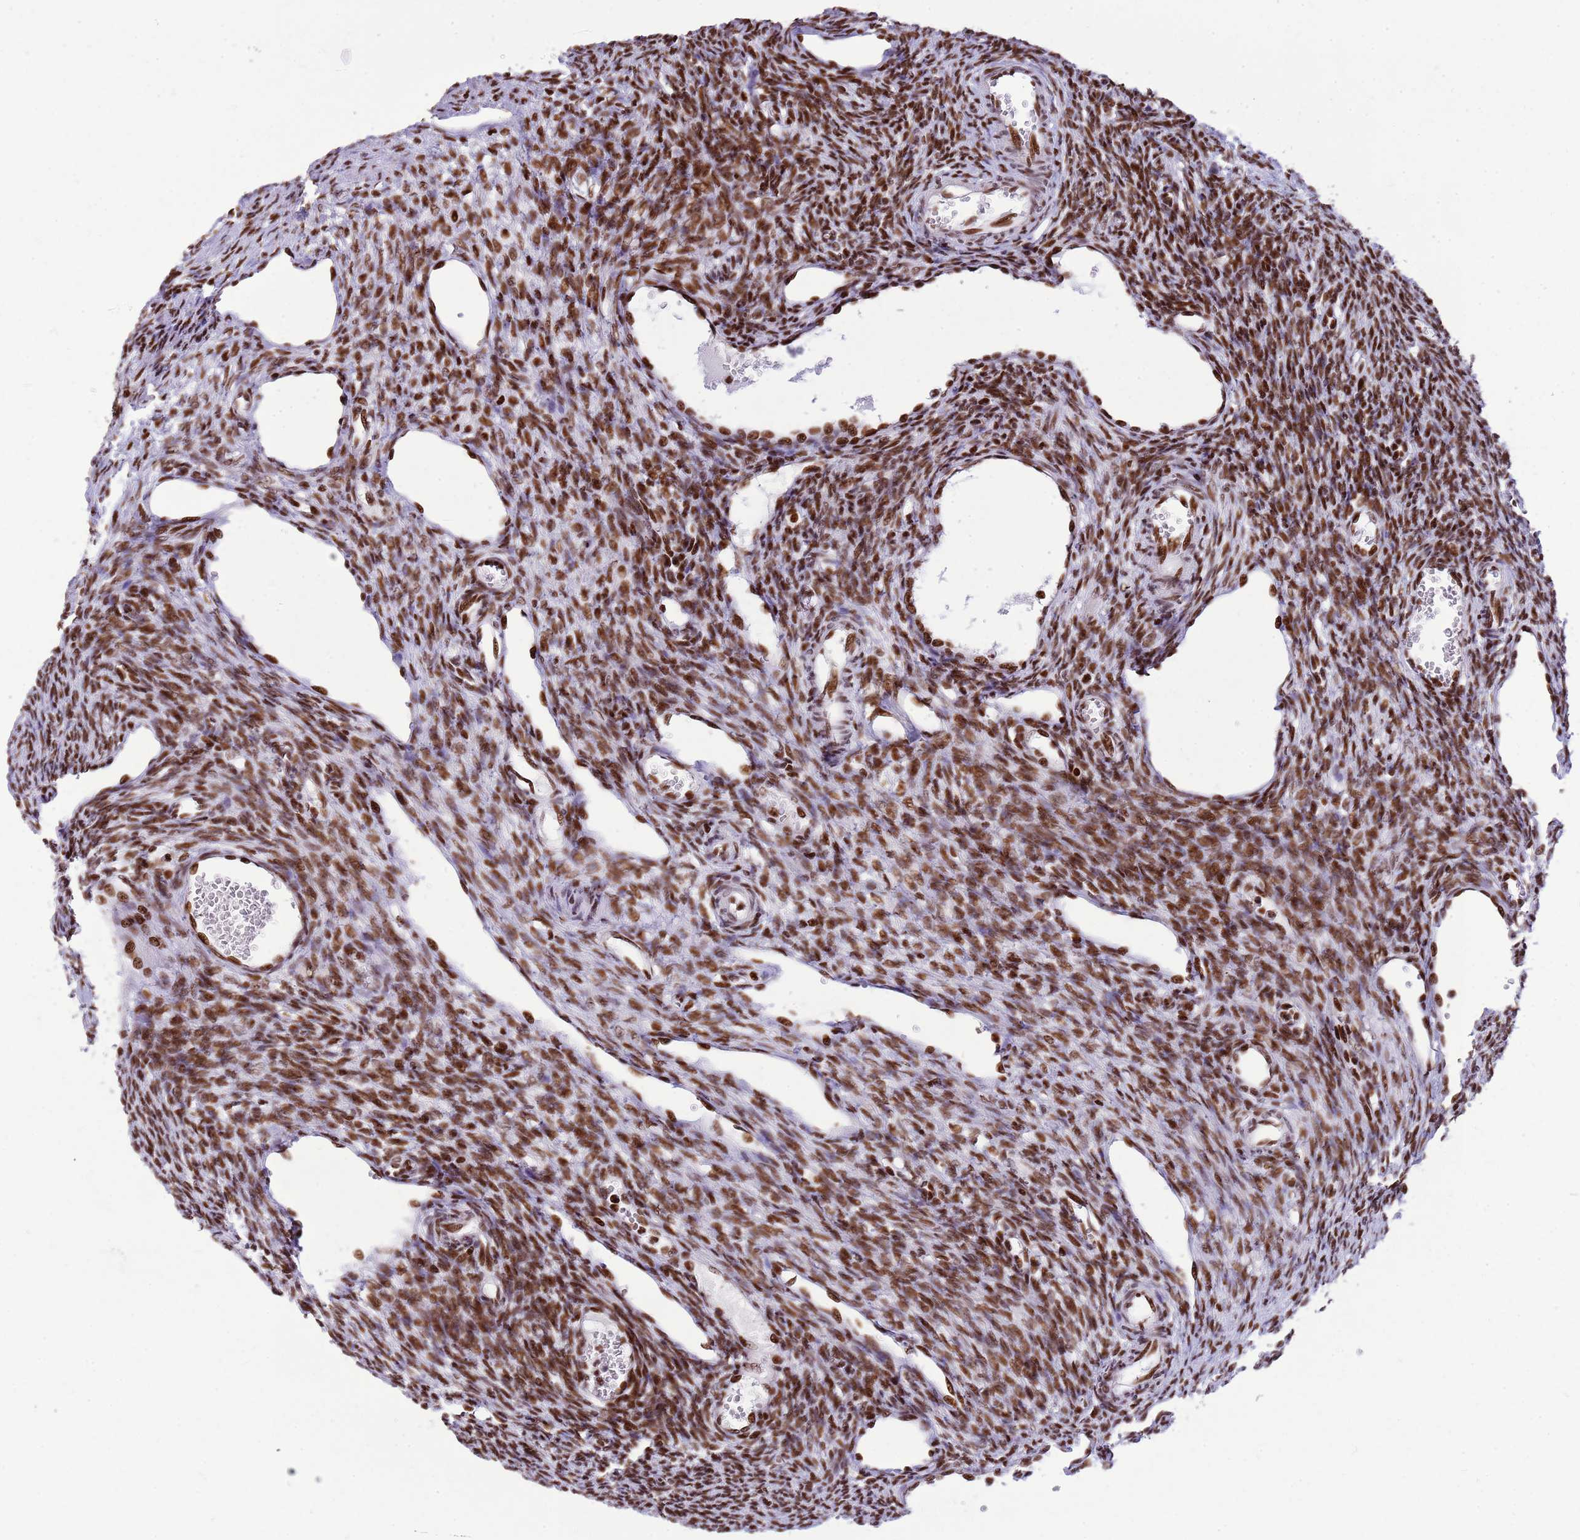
{"staining": {"intensity": "strong", "quantity": ">75%", "location": "nuclear"}, "tissue": "ovary", "cell_type": "Ovarian stroma cells", "image_type": "normal", "snomed": [{"axis": "morphology", "description": "Normal tissue, NOS"}, {"axis": "morphology", "description": "Cyst, NOS"}, {"axis": "topography", "description": "Ovary"}], "caption": "Strong nuclear expression for a protein is identified in approximately >75% of ovarian stroma cells of normal ovary using IHC.", "gene": "WASHC4", "patient": {"sex": "female", "age": 33}}